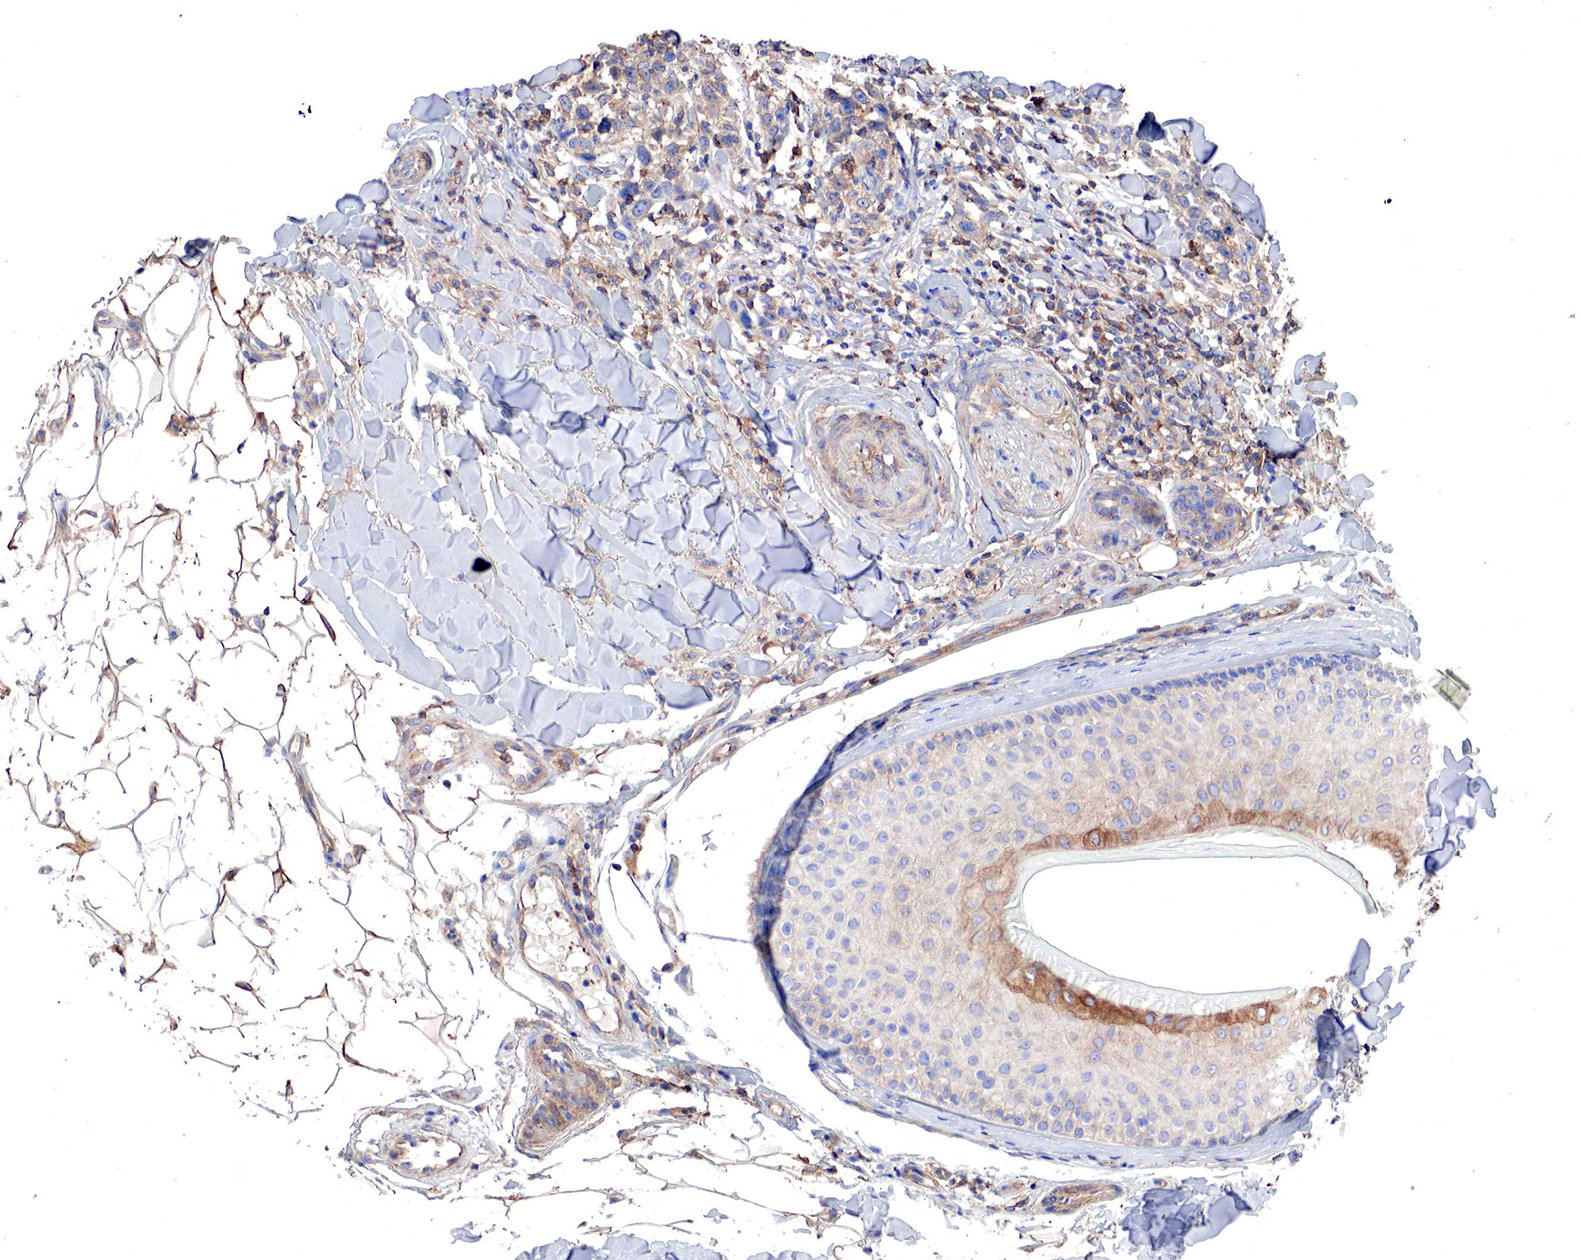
{"staining": {"intensity": "weak", "quantity": "<25%", "location": "cytoplasmic/membranous"}, "tissue": "skin cancer", "cell_type": "Tumor cells", "image_type": "cancer", "snomed": [{"axis": "morphology", "description": "Squamous cell carcinoma, NOS"}, {"axis": "topography", "description": "Skin"}], "caption": "High power microscopy histopathology image of an immunohistochemistry (IHC) photomicrograph of skin cancer (squamous cell carcinoma), revealing no significant positivity in tumor cells.", "gene": "G6PD", "patient": {"sex": "male", "age": 77}}